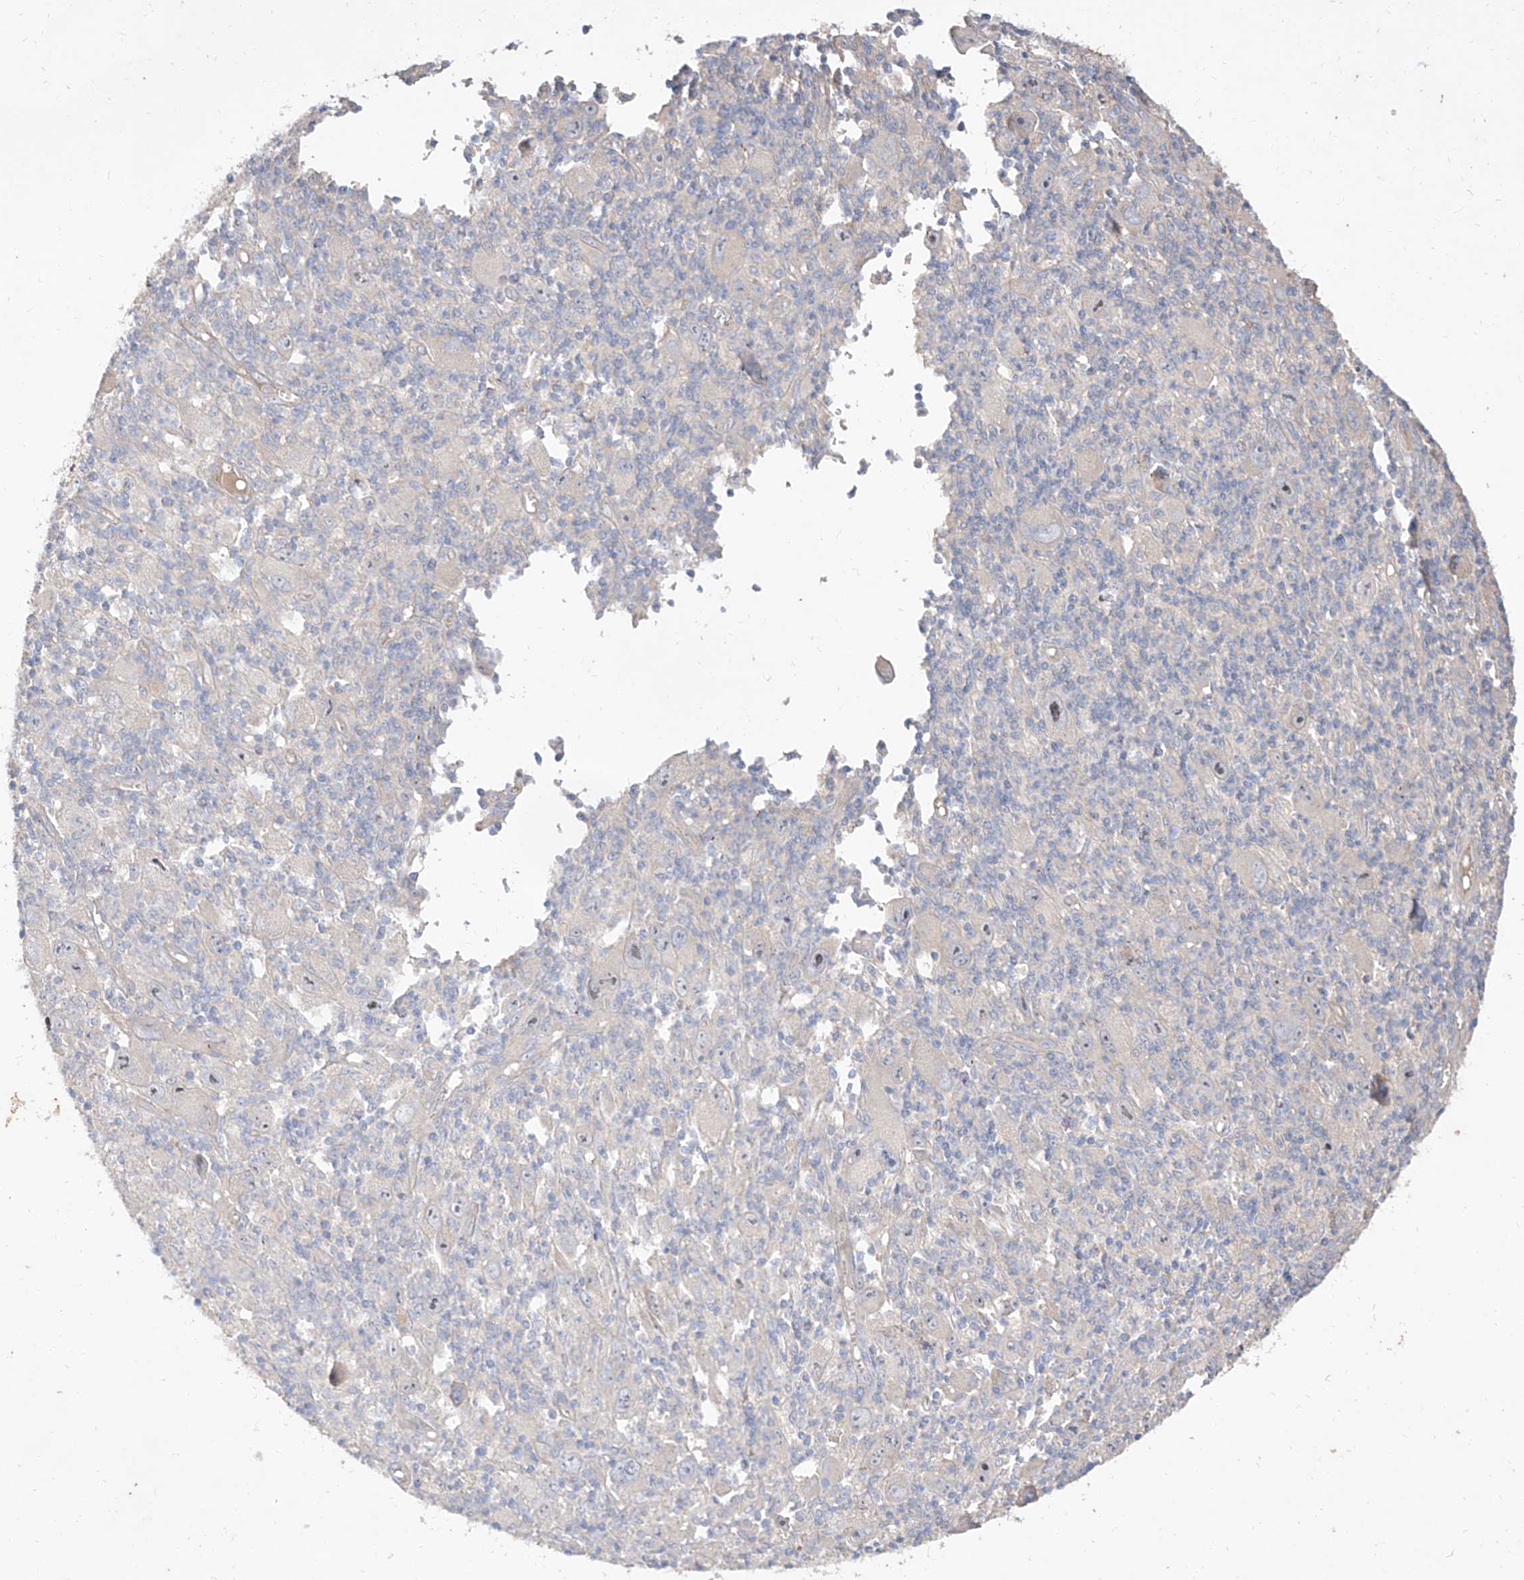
{"staining": {"intensity": "negative", "quantity": "none", "location": "none"}, "tissue": "melanoma", "cell_type": "Tumor cells", "image_type": "cancer", "snomed": [{"axis": "morphology", "description": "Malignant melanoma, Metastatic site"}, {"axis": "topography", "description": "Skin"}], "caption": "This is a photomicrograph of IHC staining of melanoma, which shows no positivity in tumor cells.", "gene": "DIRAS3", "patient": {"sex": "female", "age": 56}}